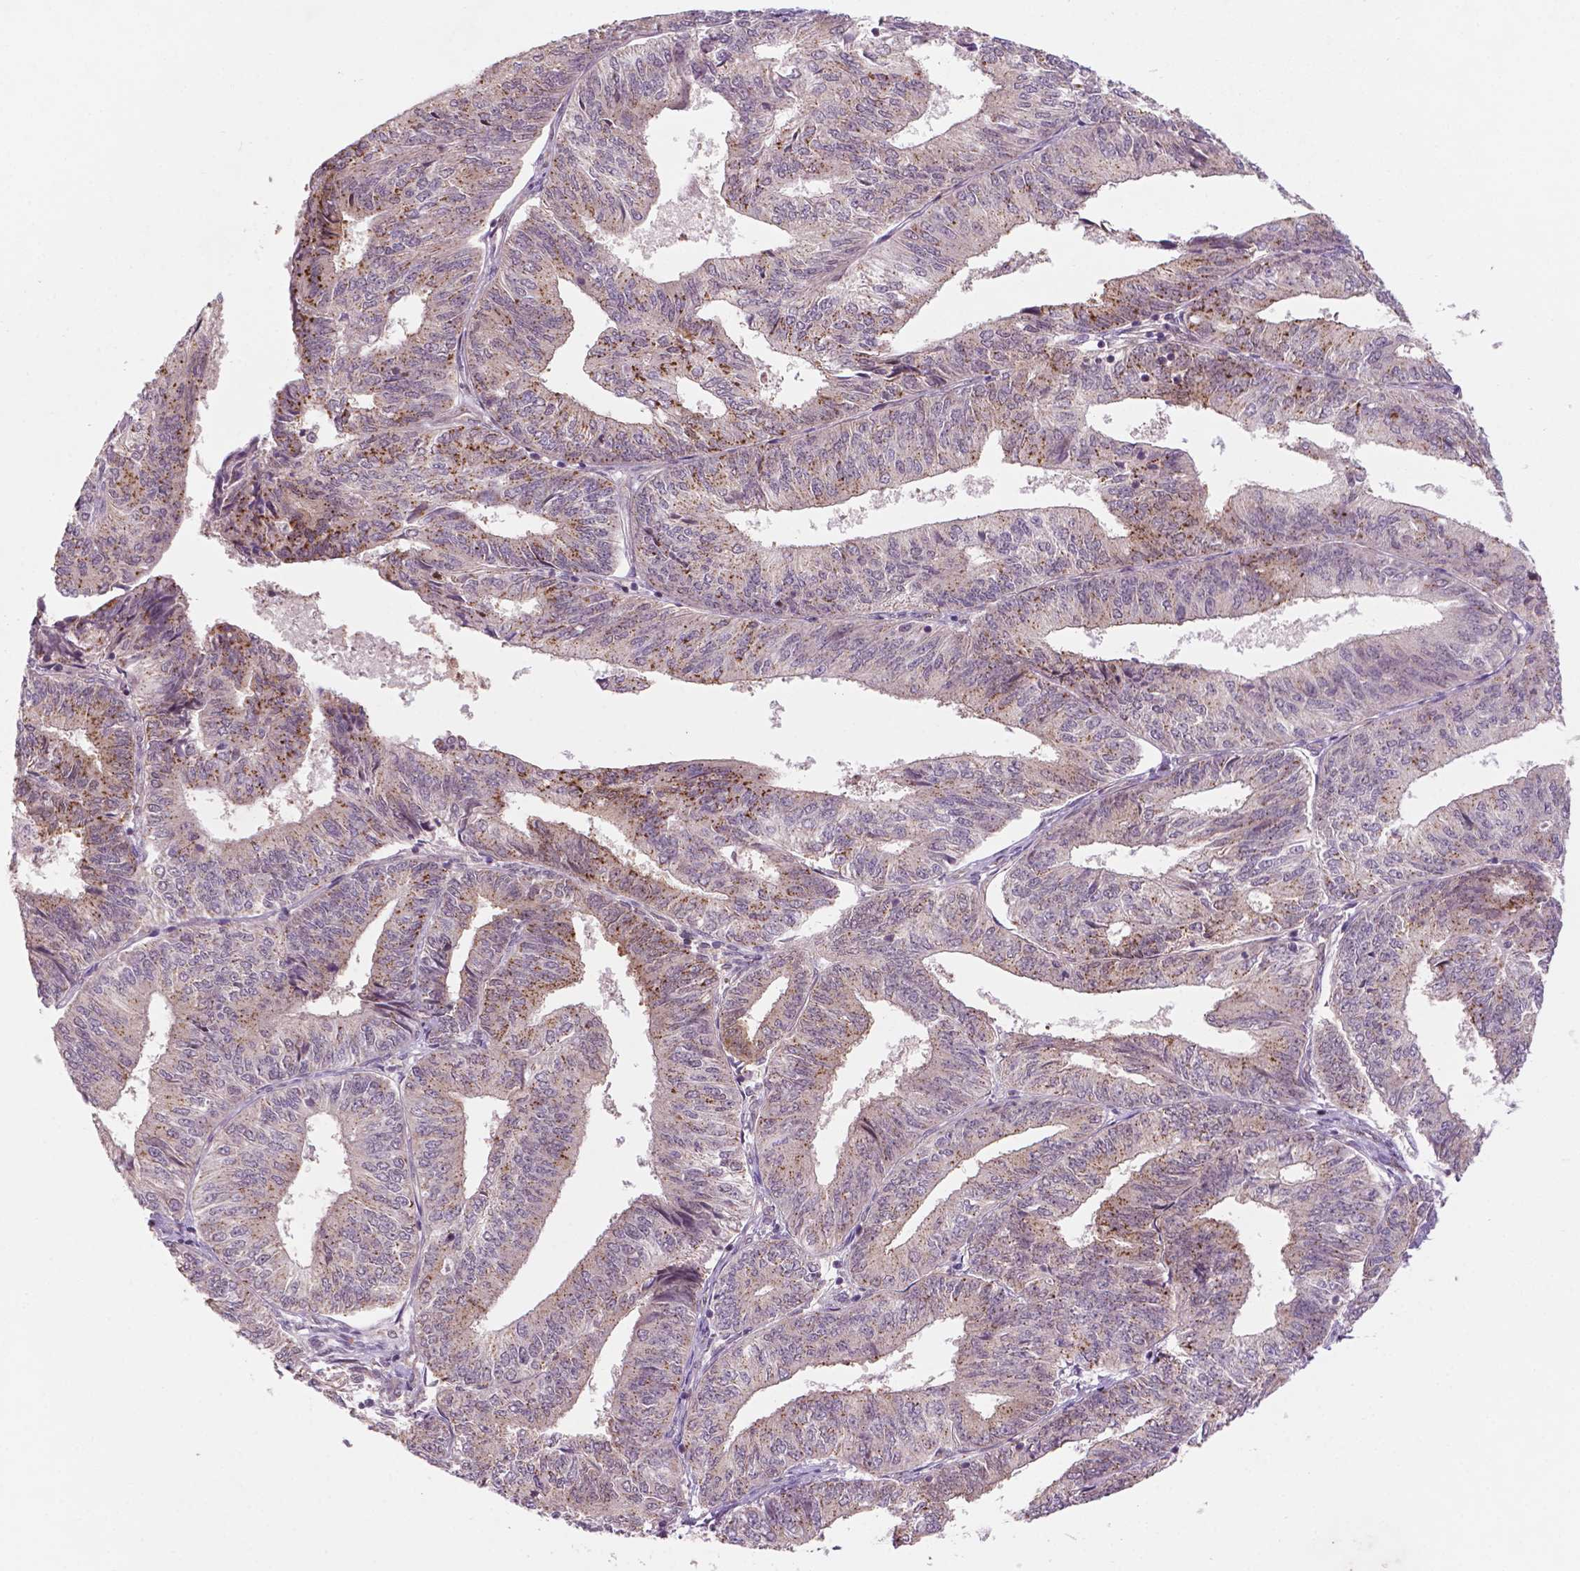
{"staining": {"intensity": "negative", "quantity": "none", "location": "none"}, "tissue": "endometrial cancer", "cell_type": "Tumor cells", "image_type": "cancer", "snomed": [{"axis": "morphology", "description": "Adenocarcinoma, NOS"}, {"axis": "topography", "description": "Endometrium"}], "caption": "Immunohistochemistry micrograph of neoplastic tissue: human adenocarcinoma (endometrial) stained with DAB demonstrates no significant protein staining in tumor cells.", "gene": "NFAT5", "patient": {"sex": "female", "age": 58}}